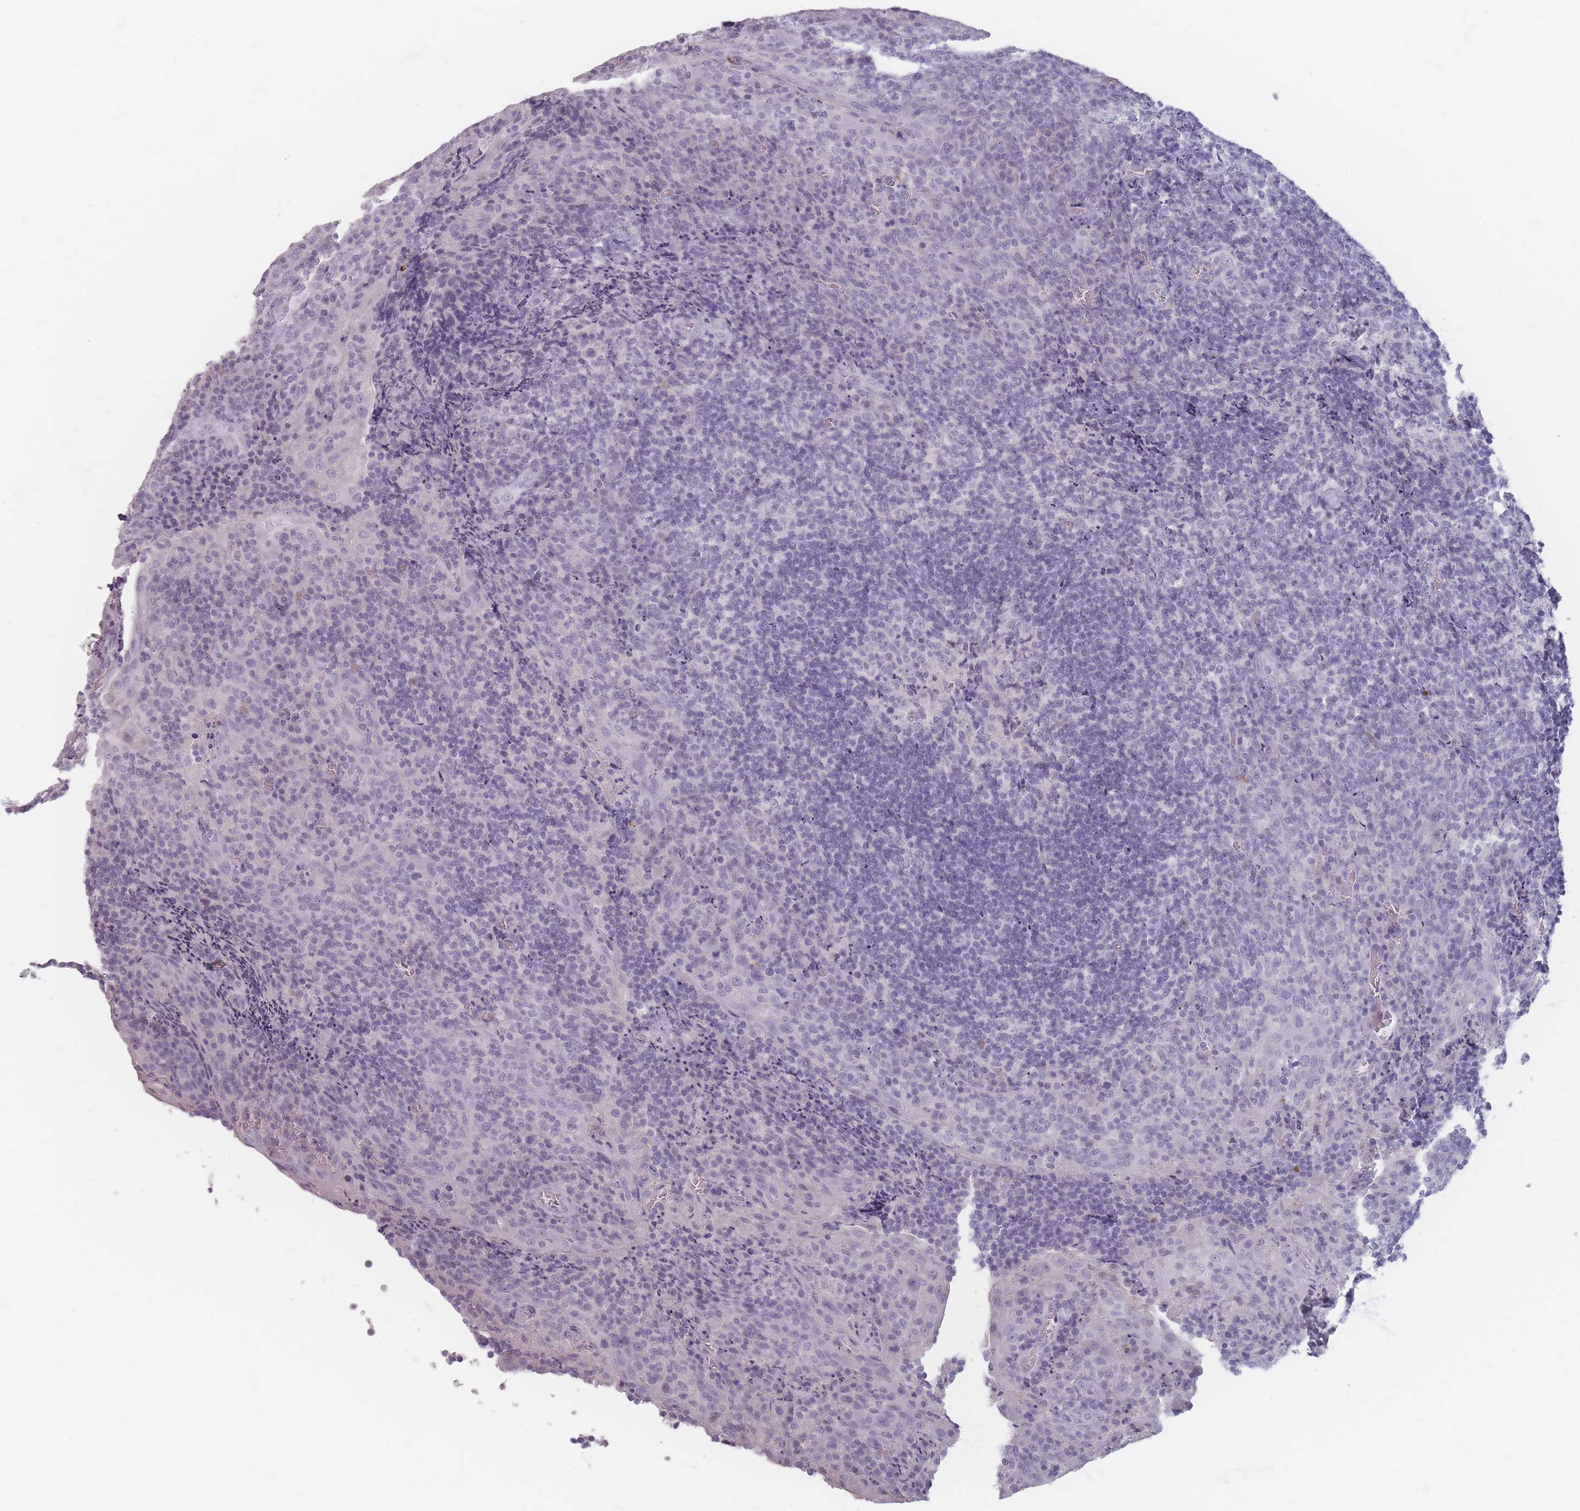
{"staining": {"intensity": "negative", "quantity": "none", "location": "none"}, "tissue": "tonsil", "cell_type": "Germinal center cells", "image_type": "normal", "snomed": [{"axis": "morphology", "description": "Normal tissue, NOS"}, {"axis": "topography", "description": "Tonsil"}], "caption": "Immunohistochemistry of unremarkable human tonsil displays no staining in germinal center cells. (Brightfield microscopy of DAB immunohistochemistry (IHC) at high magnification).", "gene": "HELZ2", "patient": {"sex": "male", "age": 17}}